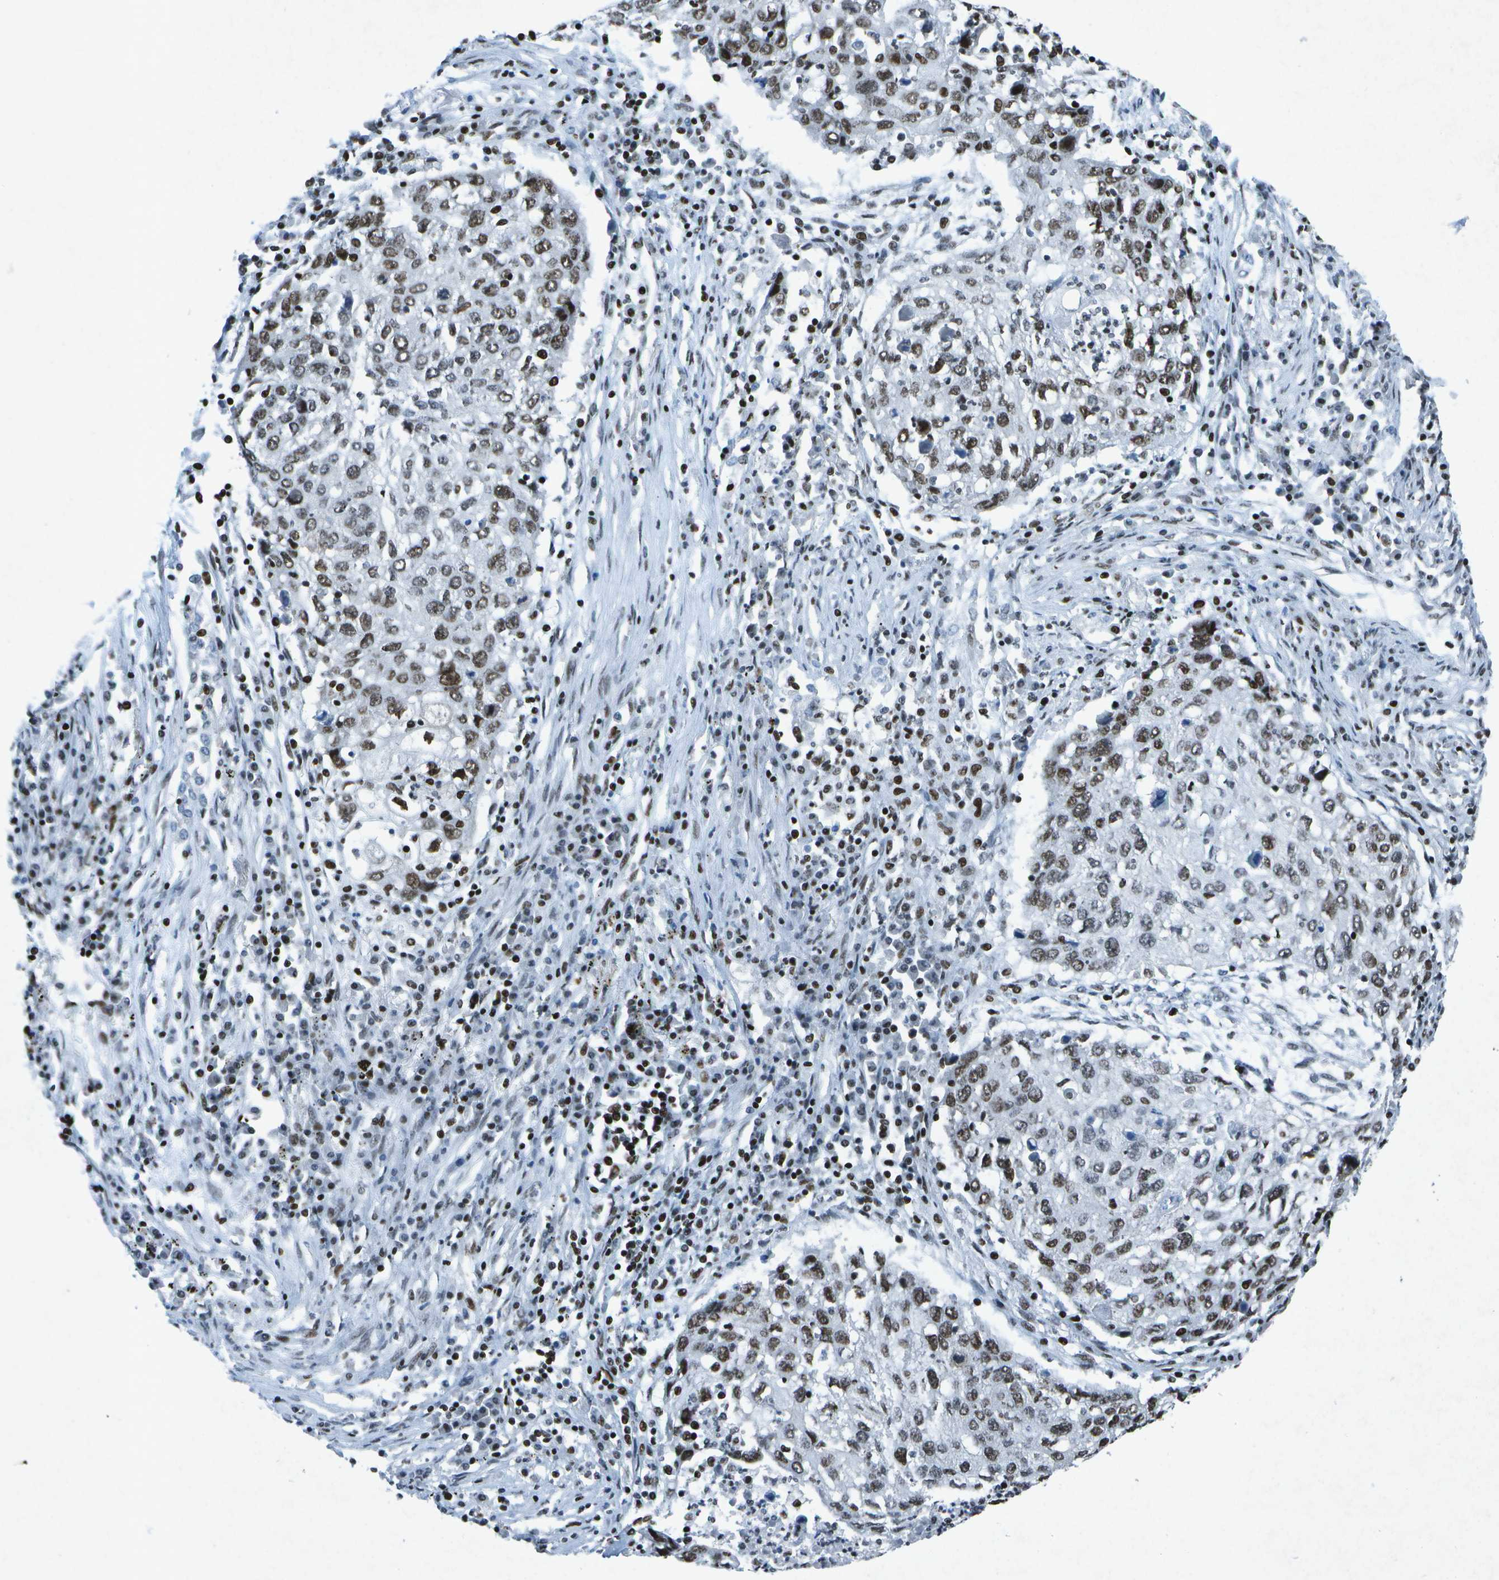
{"staining": {"intensity": "moderate", "quantity": ">75%", "location": "nuclear"}, "tissue": "lung cancer", "cell_type": "Tumor cells", "image_type": "cancer", "snomed": [{"axis": "morphology", "description": "Squamous cell carcinoma, NOS"}, {"axis": "topography", "description": "Lung"}], "caption": "There is medium levels of moderate nuclear expression in tumor cells of lung cancer, as demonstrated by immunohistochemical staining (brown color).", "gene": "MTA2", "patient": {"sex": "female", "age": 63}}